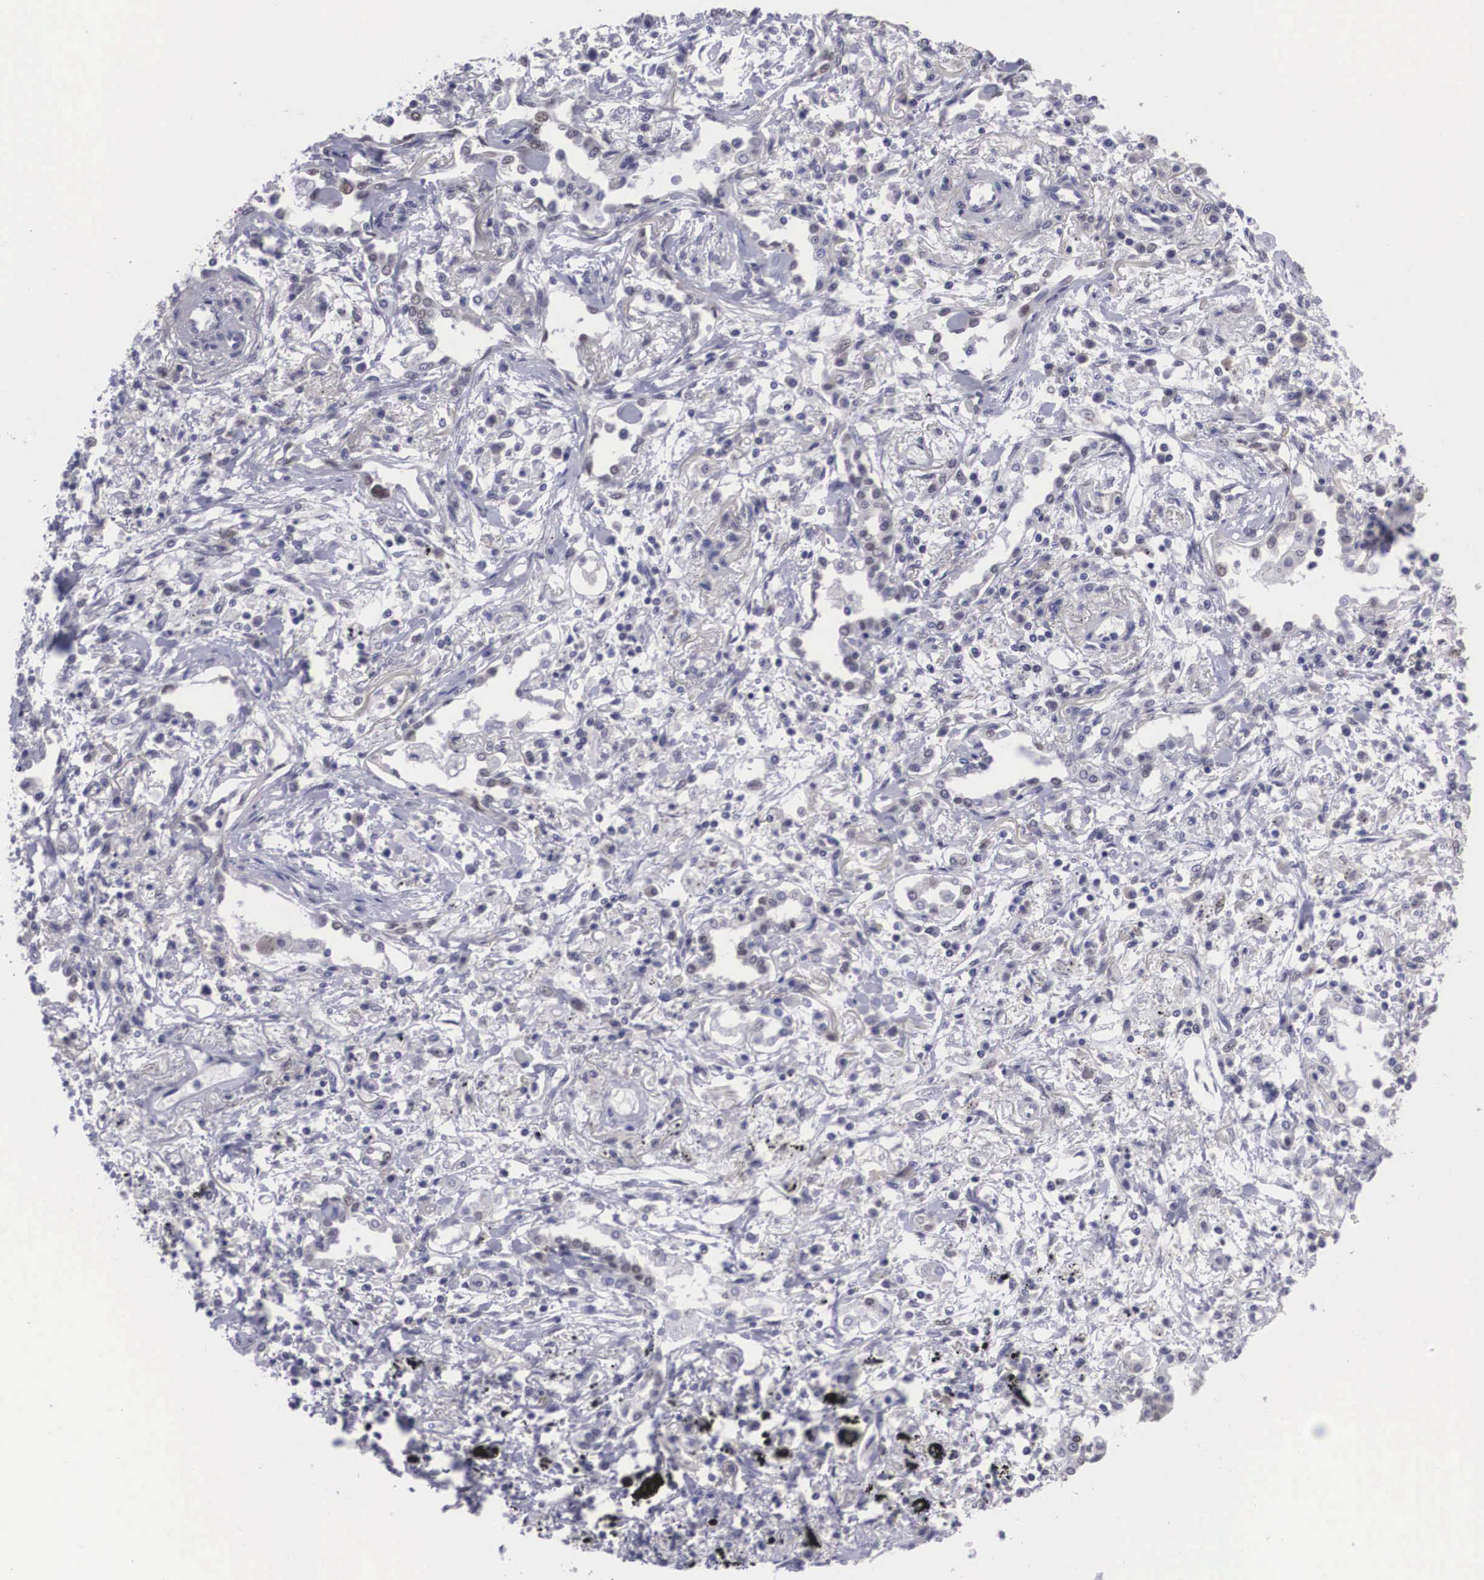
{"staining": {"intensity": "negative", "quantity": "none", "location": "none"}, "tissue": "lung cancer", "cell_type": "Tumor cells", "image_type": "cancer", "snomed": [{"axis": "morphology", "description": "Adenocarcinoma, NOS"}, {"axis": "topography", "description": "Lung"}], "caption": "Immunohistochemical staining of human lung cancer reveals no significant positivity in tumor cells.", "gene": "ZNF275", "patient": {"sex": "male", "age": 60}}